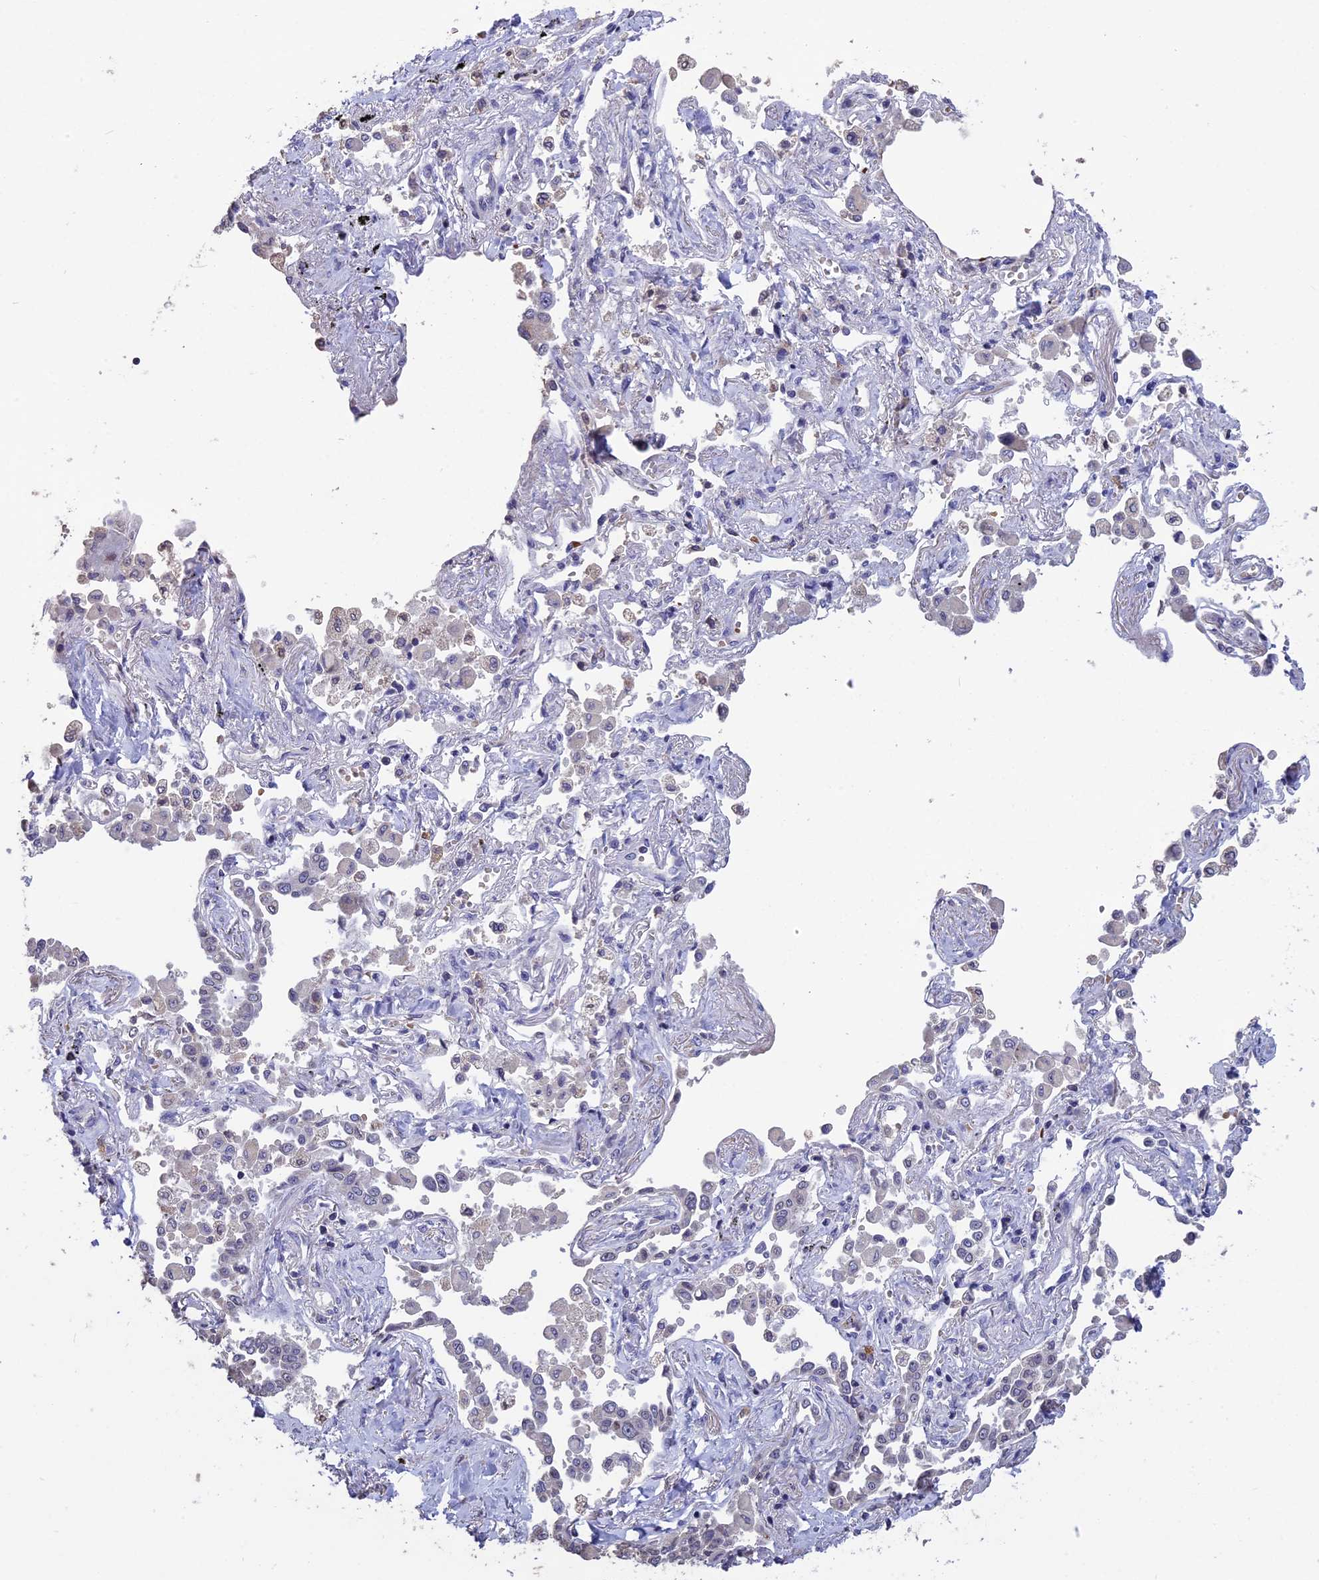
{"staining": {"intensity": "negative", "quantity": "none", "location": "none"}, "tissue": "lung cancer", "cell_type": "Tumor cells", "image_type": "cancer", "snomed": [{"axis": "morphology", "description": "Adenocarcinoma, NOS"}, {"axis": "topography", "description": "Lung"}], "caption": "IHC photomicrograph of neoplastic tissue: adenocarcinoma (lung) stained with DAB exhibits no significant protein staining in tumor cells. (Immunohistochemistry (ihc), brightfield microscopy, high magnification).", "gene": "KNOP1", "patient": {"sex": "male", "age": 67}}